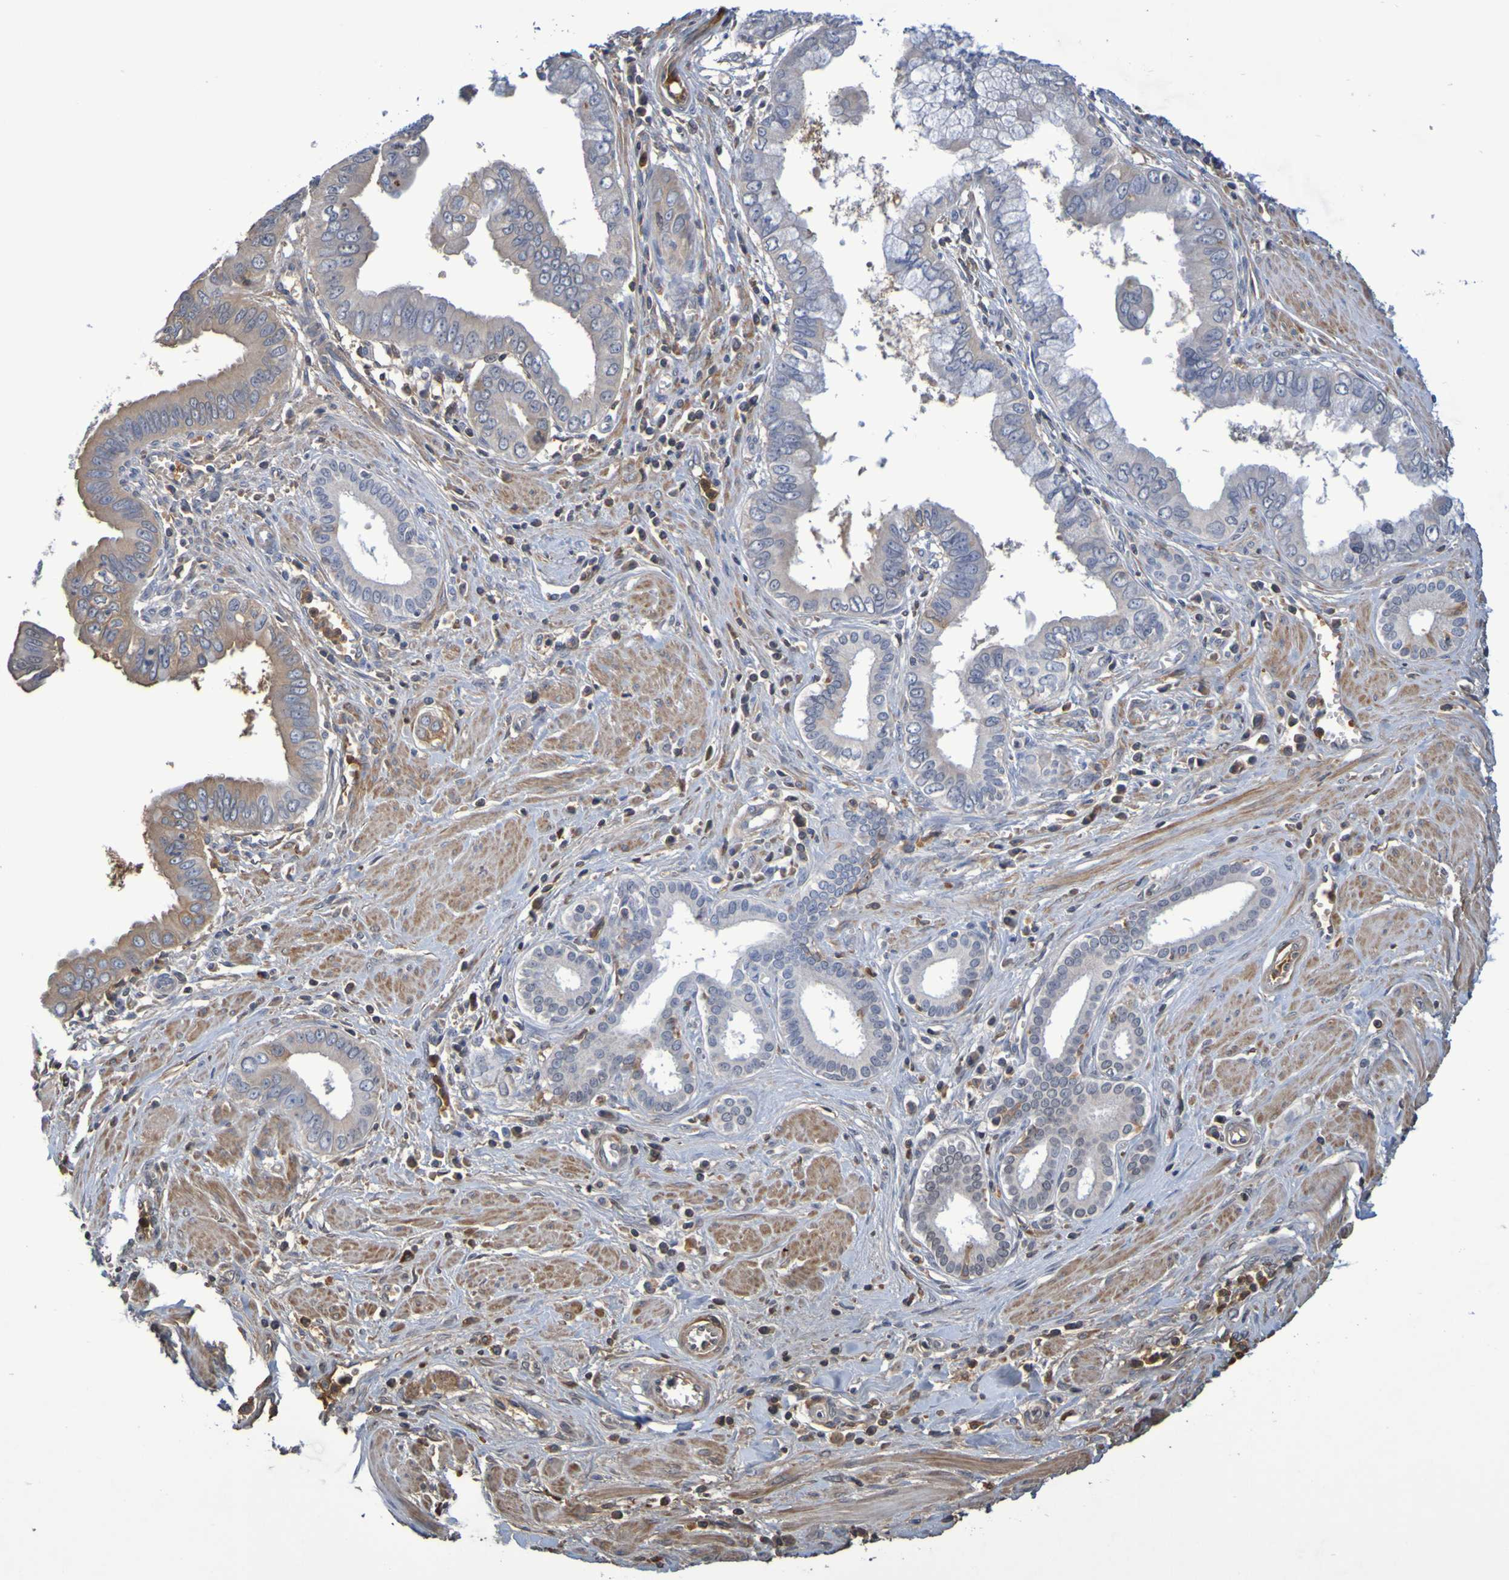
{"staining": {"intensity": "moderate", "quantity": "<25%", "location": "cytoplasmic/membranous"}, "tissue": "pancreatic cancer", "cell_type": "Tumor cells", "image_type": "cancer", "snomed": [{"axis": "morphology", "description": "Normal tissue, NOS"}, {"axis": "topography", "description": "Lymph node"}], "caption": "The photomicrograph demonstrates staining of pancreatic cancer, revealing moderate cytoplasmic/membranous protein staining (brown color) within tumor cells. Using DAB (3,3'-diaminobenzidine) (brown) and hematoxylin (blue) stains, captured at high magnification using brightfield microscopy.", "gene": "GAB3", "patient": {"sex": "male", "age": 50}}